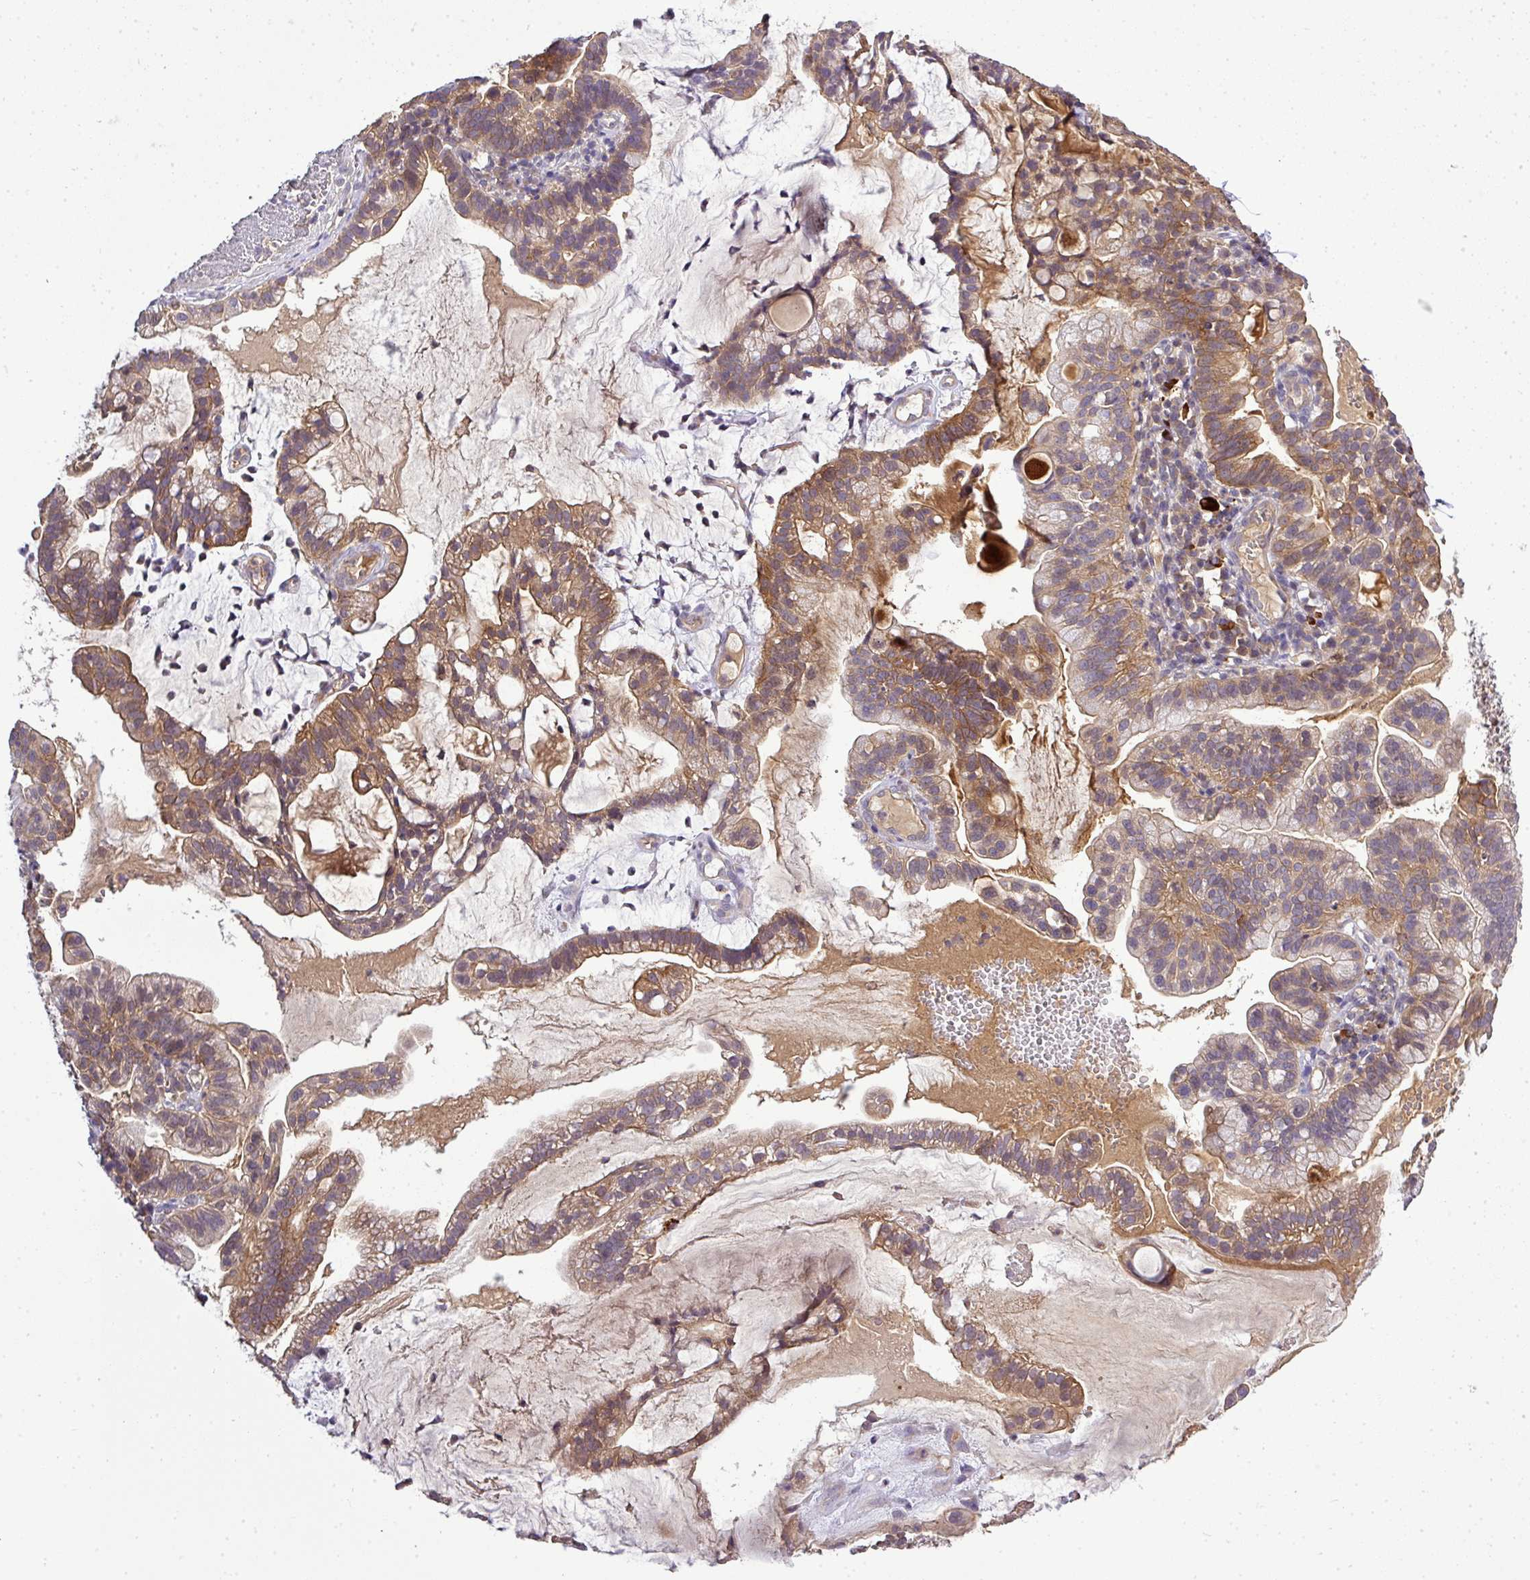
{"staining": {"intensity": "moderate", "quantity": ">75%", "location": "cytoplasmic/membranous"}, "tissue": "cervical cancer", "cell_type": "Tumor cells", "image_type": "cancer", "snomed": [{"axis": "morphology", "description": "Adenocarcinoma, NOS"}, {"axis": "topography", "description": "Cervix"}], "caption": "Adenocarcinoma (cervical) tissue demonstrates moderate cytoplasmic/membranous positivity in about >75% of tumor cells The protein of interest is stained brown, and the nuclei are stained in blue (DAB IHC with brightfield microscopy, high magnification).", "gene": "STAT5A", "patient": {"sex": "female", "age": 41}}